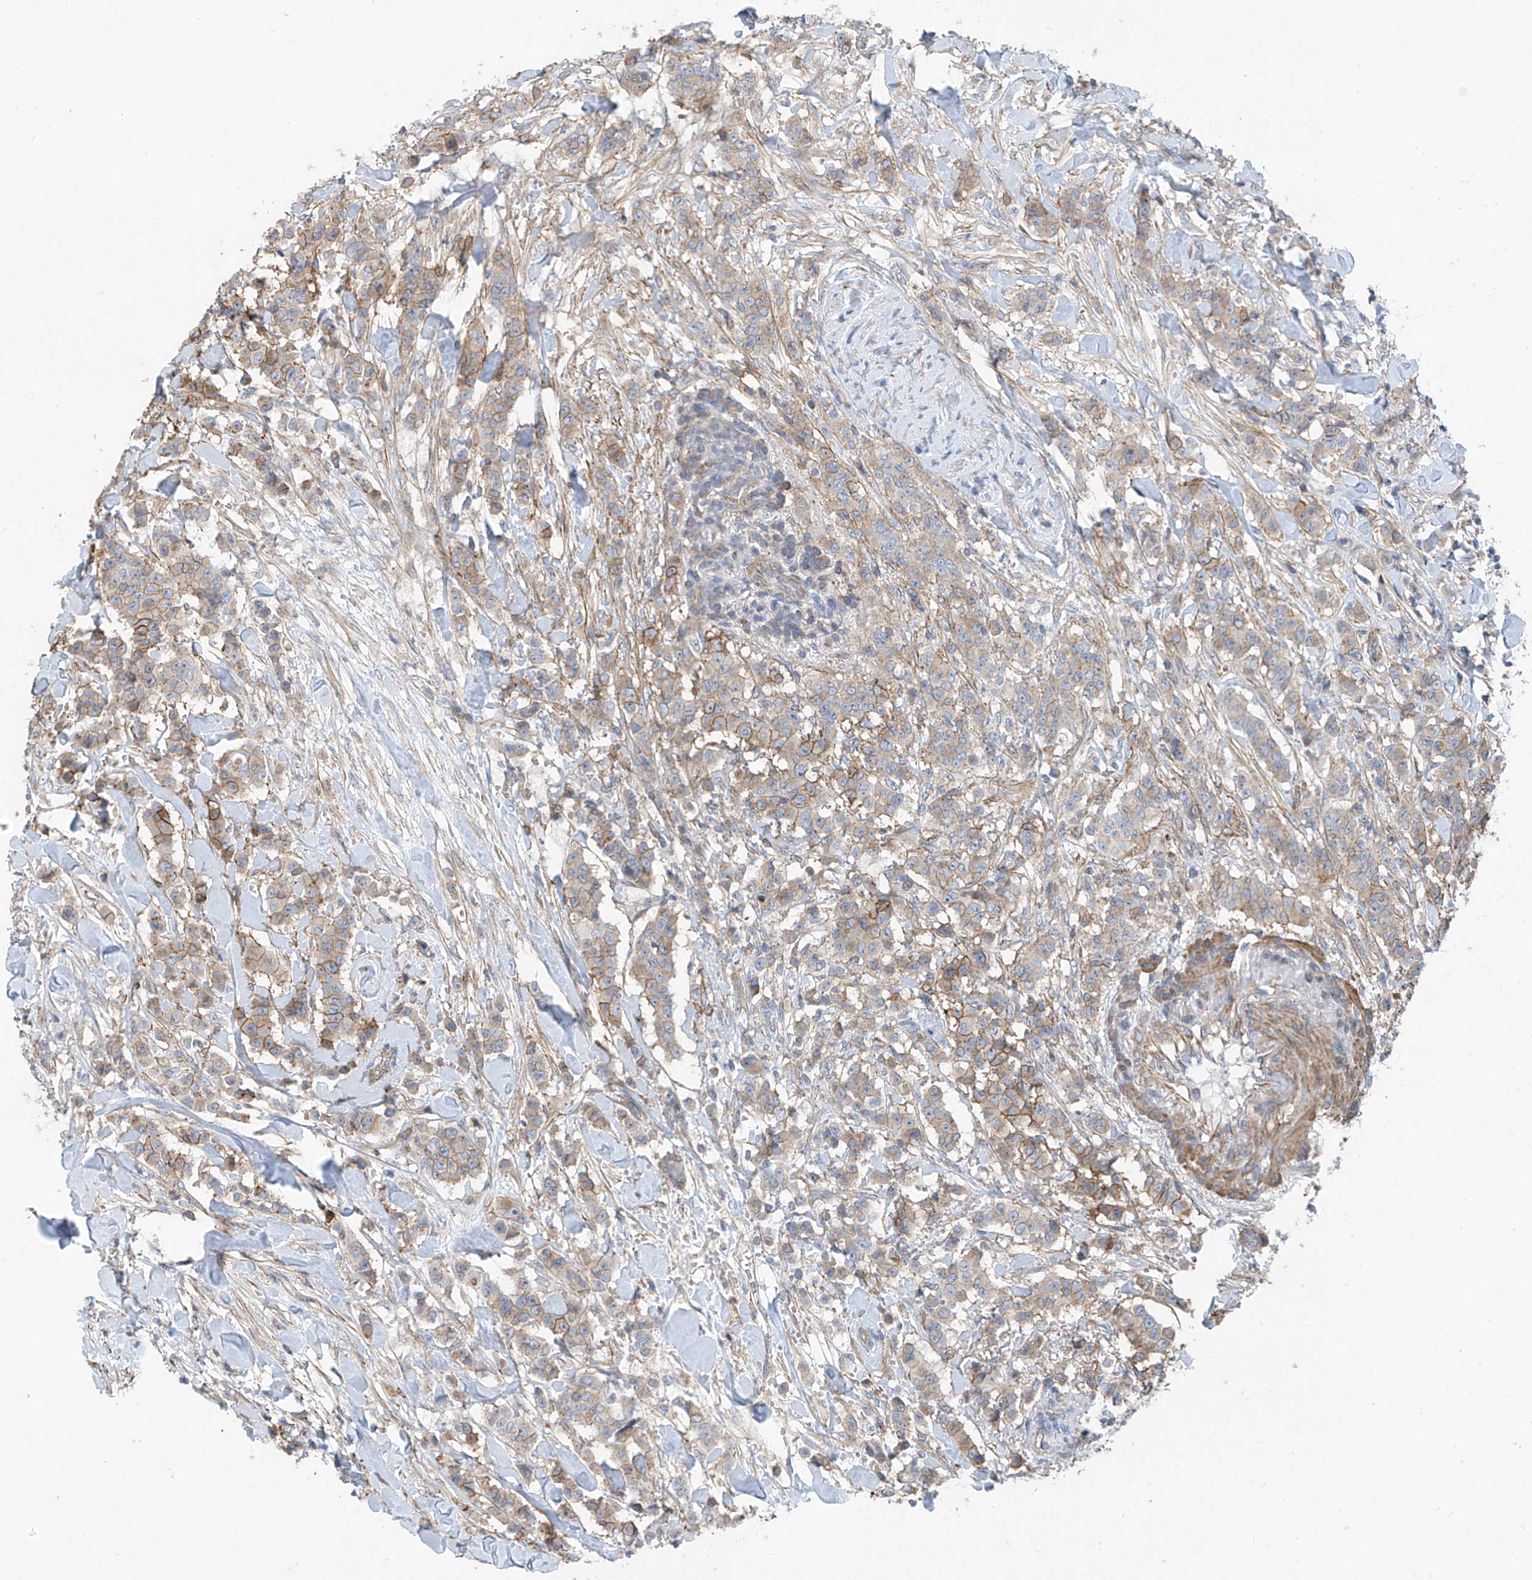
{"staining": {"intensity": "moderate", "quantity": "25%-75%", "location": "cytoplasmic/membranous"}, "tissue": "breast cancer", "cell_type": "Tumor cells", "image_type": "cancer", "snomed": [{"axis": "morphology", "description": "Duct carcinoma"}, {"axis": "topography", "description": "Breast"}], "caption": "Breast cancer was stained to show a protein in brown. There is medium levels of moderate cytoplasmic/membranous staining in approximately 25%-75% of tumor cells. (Stains: DAB in brown, nuclei in blue, Microscopy: brightfield microscopy at high magnification).", "gene": "SLC1A5", "patient": {"sex": "female", "age": 40}}